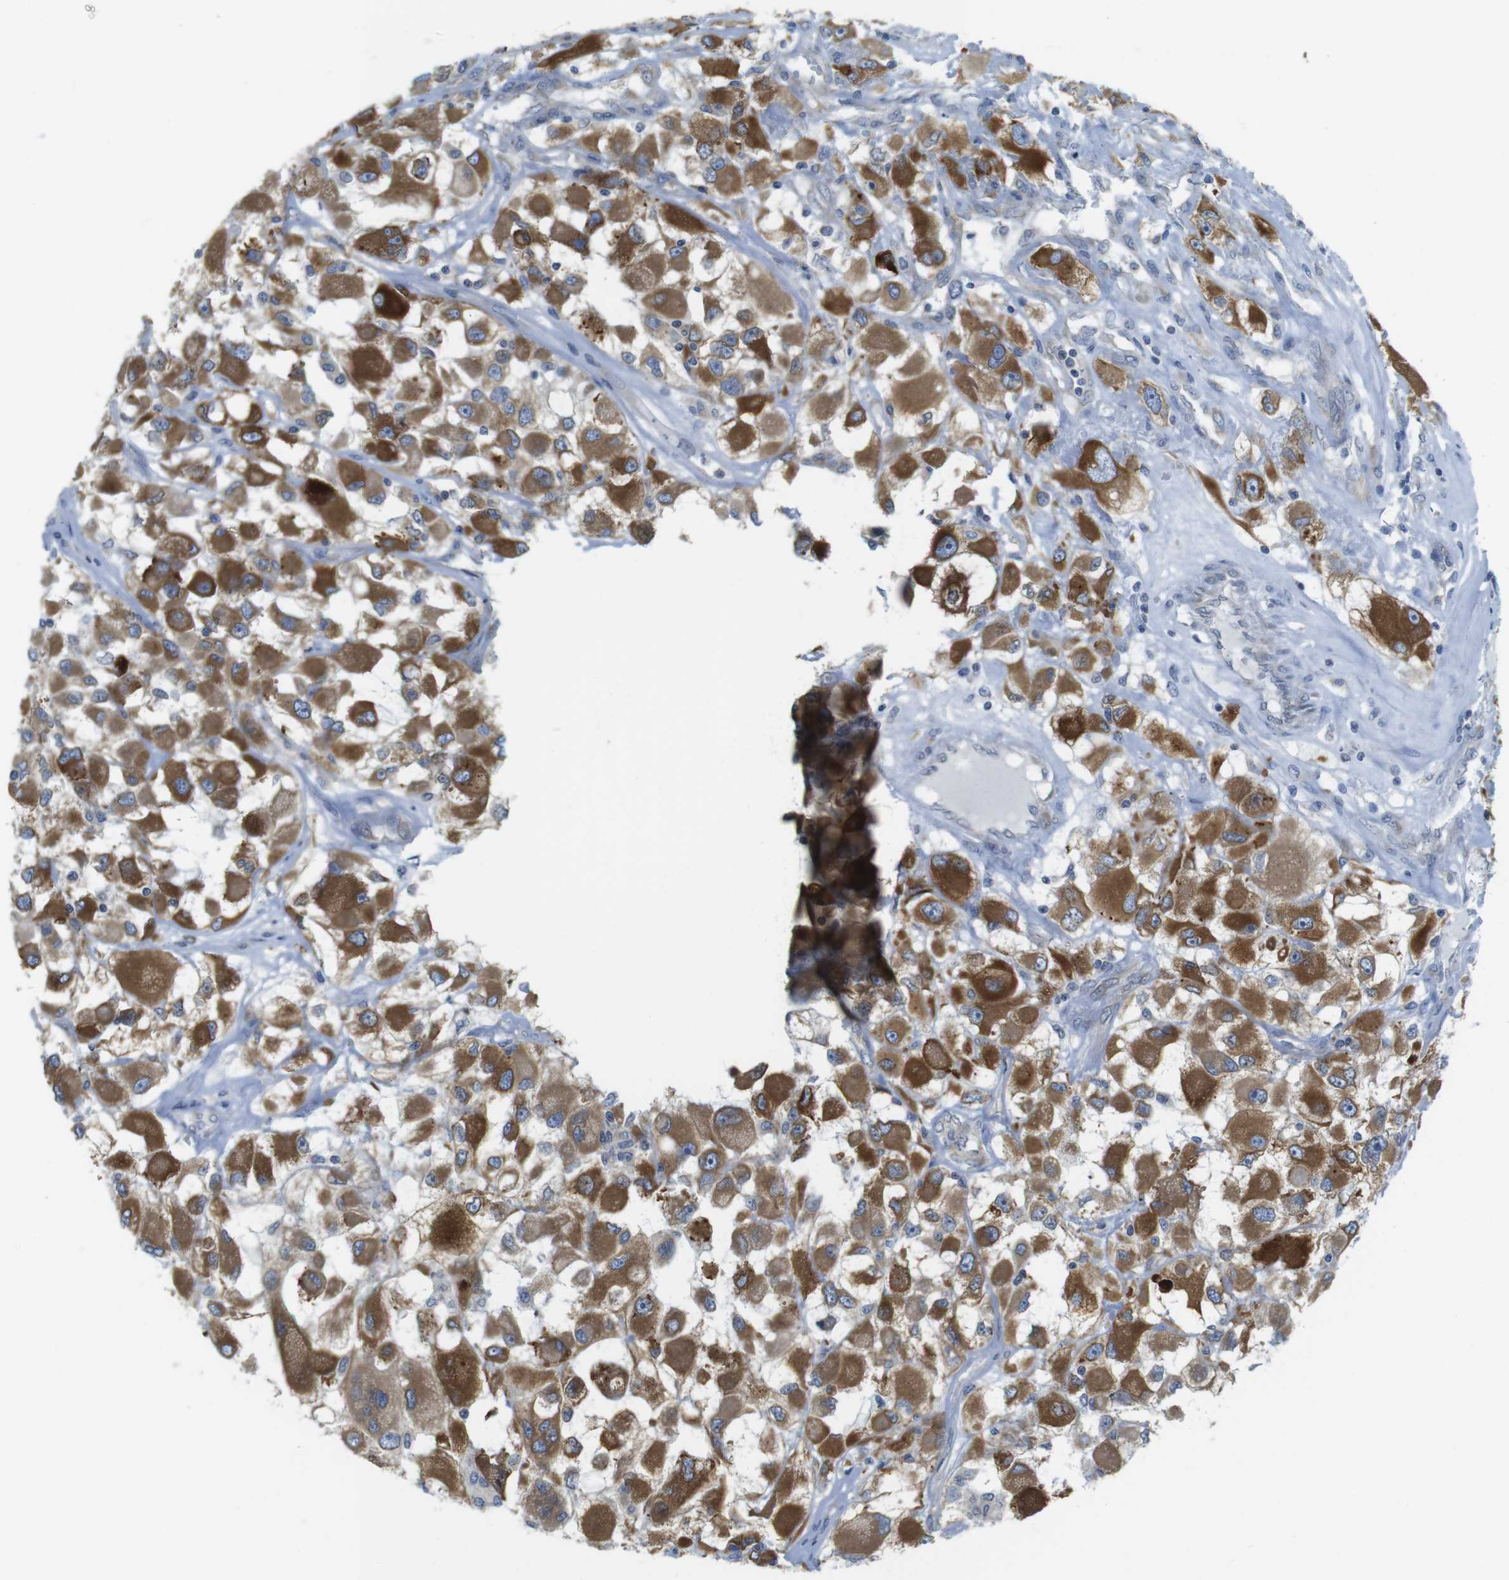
{"staining": {"intensity": "strong", "quantity": ">75%", "location": "cytoplasmic/membranous"}, "tissue": "renal cancer", "cell_type": "Tumor cells", "image_type": "cancer", "snomed": [{"axis": "morphology", "description": "Adenocarcinoma, NOS"}, {"axis": "topography", "description": "Kidney"}], "caption": "High-power microscopy captured an immunohistochemistry image of renal adenocarcinoma, revealing strong cytoplasmic/membranous positivity in approximately >75% of tumor cells.", "gene": "CLPTM1L", "patient": {"sex": "female", "age": 52}}